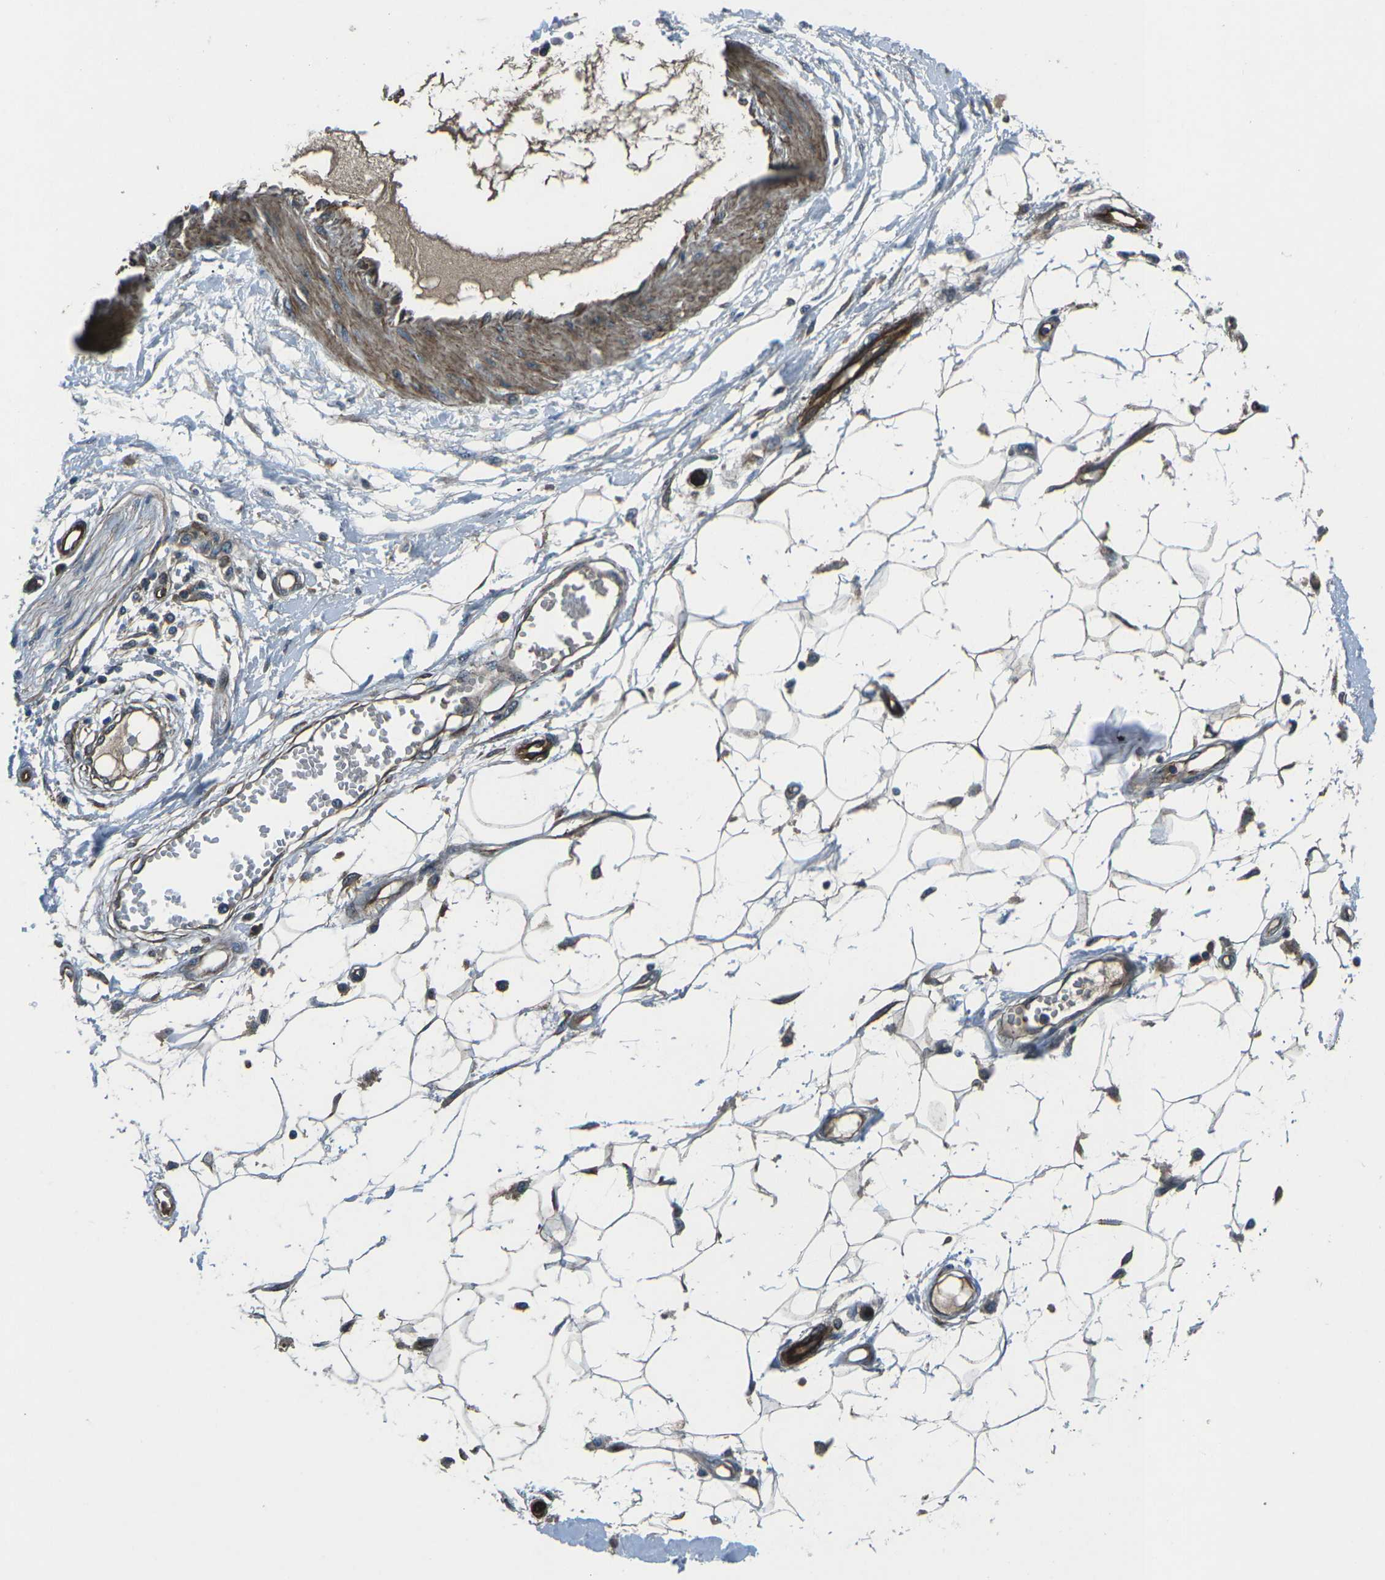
{"staining": {"intensity": "moderate", "quantity": ">75%", "location": "cytoplasmic/membranous"}, "tissue": "adipose tissue", "cell_type": "Adipocytes", "image_type": "normal", "snomed": [{"axis": "morphology", "description": "Normal tissue, NOS"}, {"axis": "morphology", "description": "Squamous cell carcinoma, NOS"}, {"axis": "topography", "description": "Skin"}, {"axis": "topography", "description": "Peripheral nerve tissue"}], "caption": "This histopathology image displays immunohistochemistry staining of benign adipose tissue, with medium moderate cytoplasmic/membranous expression in about >75% of adipocytes.", "gene": "AFAP1", "patient": {"sex": "male", "age": 83}}